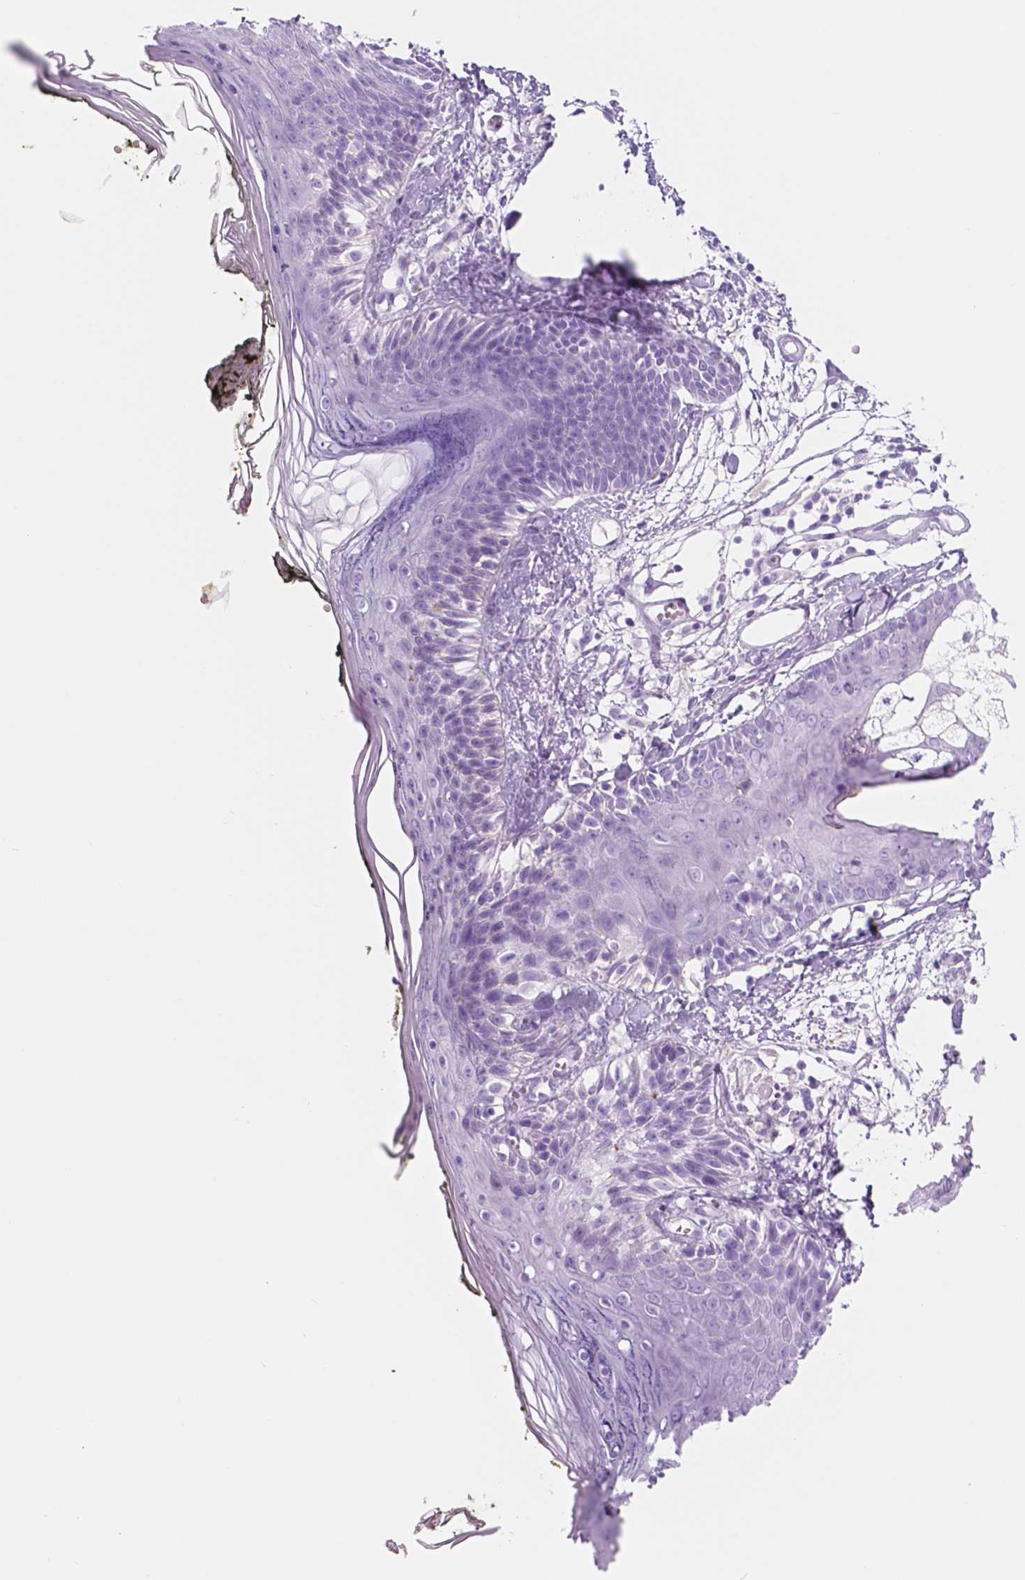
{"staining": {"intensity": "negative", "quantity": "none", "location": "none"}, "tissue": "skin", "cell_type": "Fibroblasts", "image_type": "normal", "snomed": [{"axis": "morphology", "description": "Normal tissue, NOS"}, {"axis": "topography", "description": "Skin"}], "caption": "Fibroblasts are negative for protein expression in normal human skin. (DAB (3,3'-diaminobenzidine) immunohistochemistry (IHC) with hematoxylin counter stain).", "gene": "CUZD1", "patient": {"sex": "male", "age": 76}}